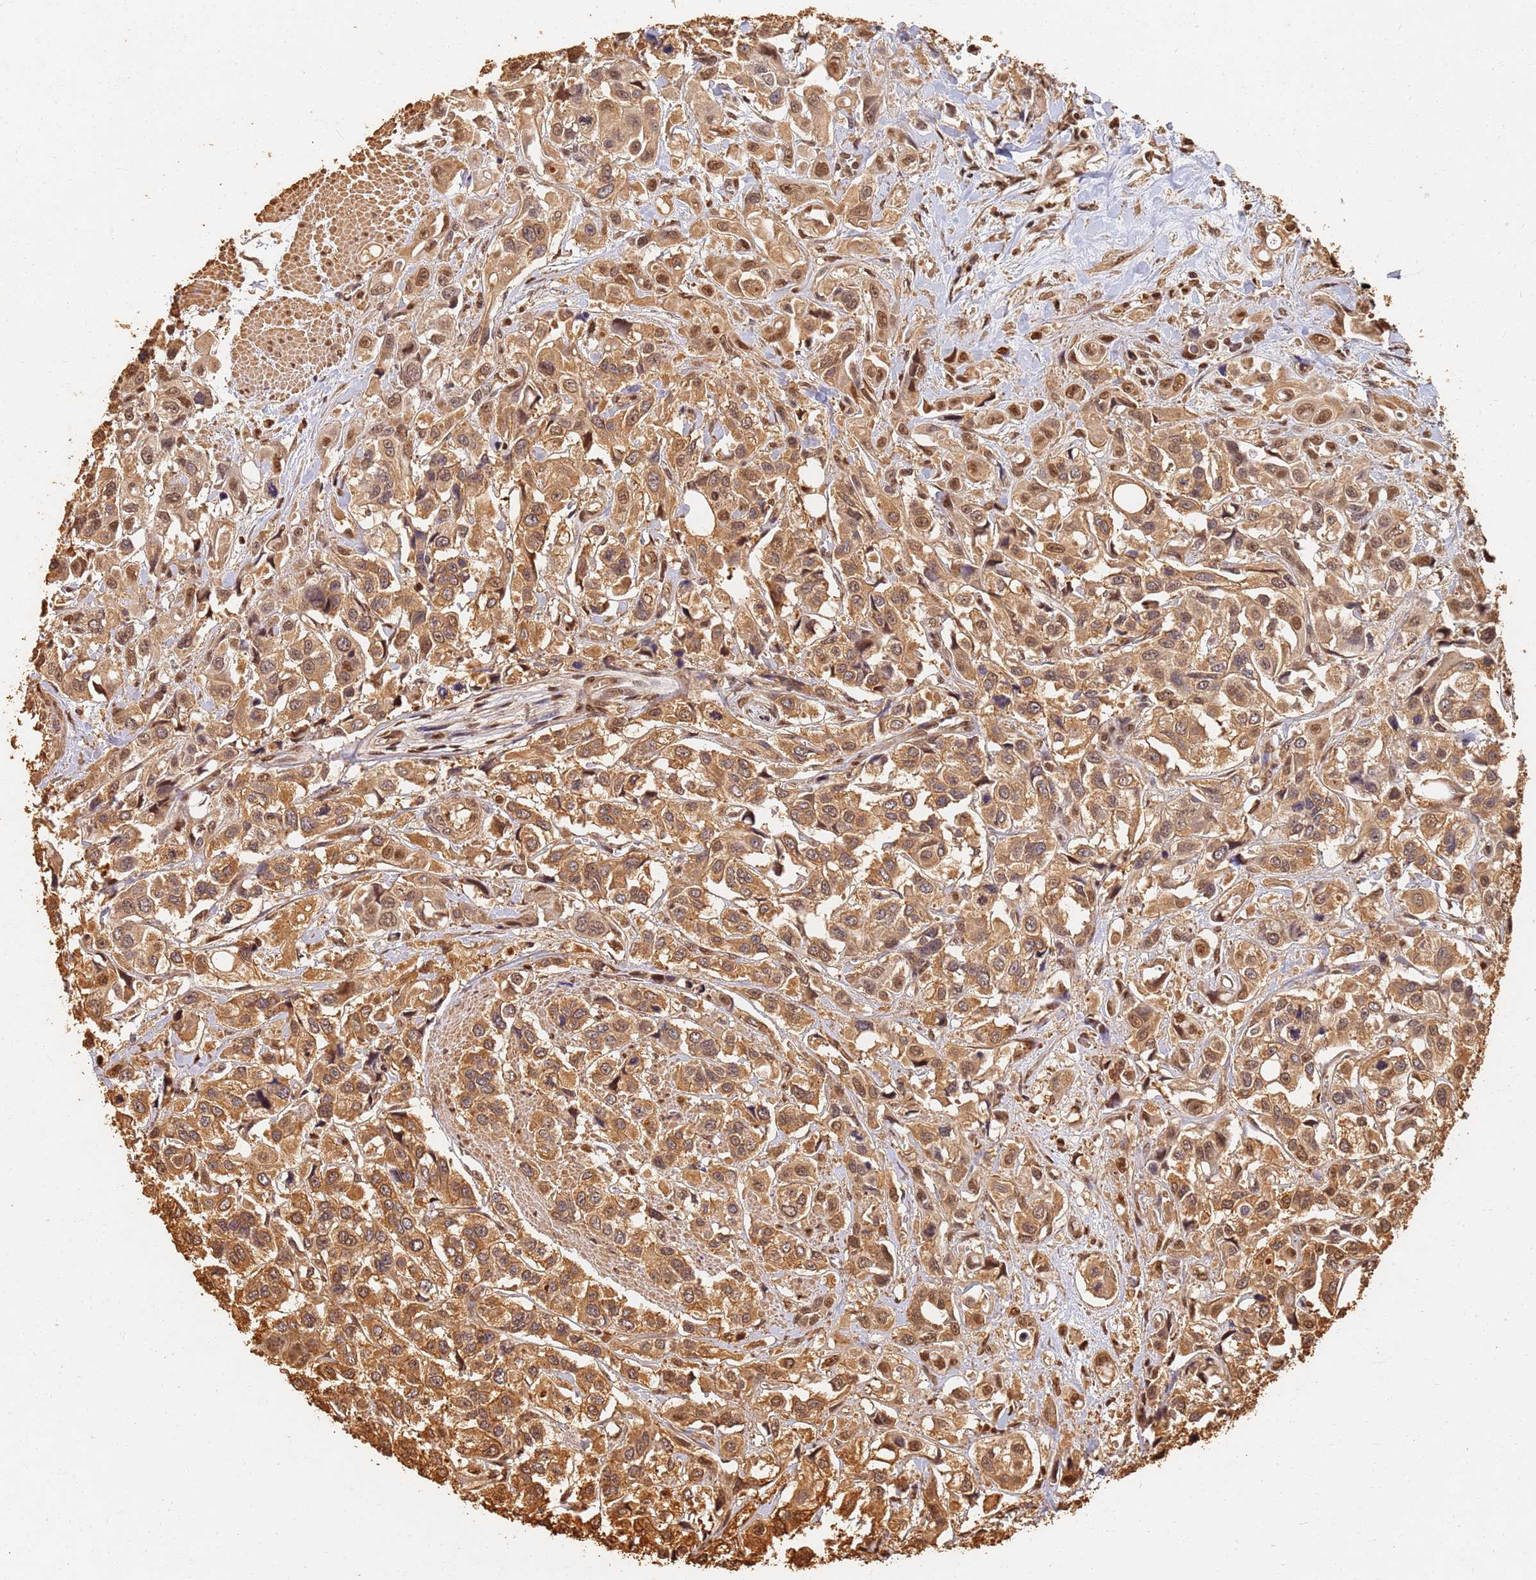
{"staining": {"intensity": "moderate", "quantity": ">75%", "location": "cytoplasmic/membranous,nuclear"}, "tissue": "urothelial cancer", "cell_type": "Tumor cells", "image_type": "cancer", "snomed": [{"axis": "morphology", "description": "Urothelial carcinoma, High grade"}, {"axis": "topography", "description": "Urinary bladder"}], "caption": "Protein analysis of urothelial carcinoma (high-grade) tissue displays moderate cytoplasmic/membranous and nuclear positivity in approximately >75% of tumor cells.", "gene": "JAK2", "patient": {"sex": "male", "age": 67}}